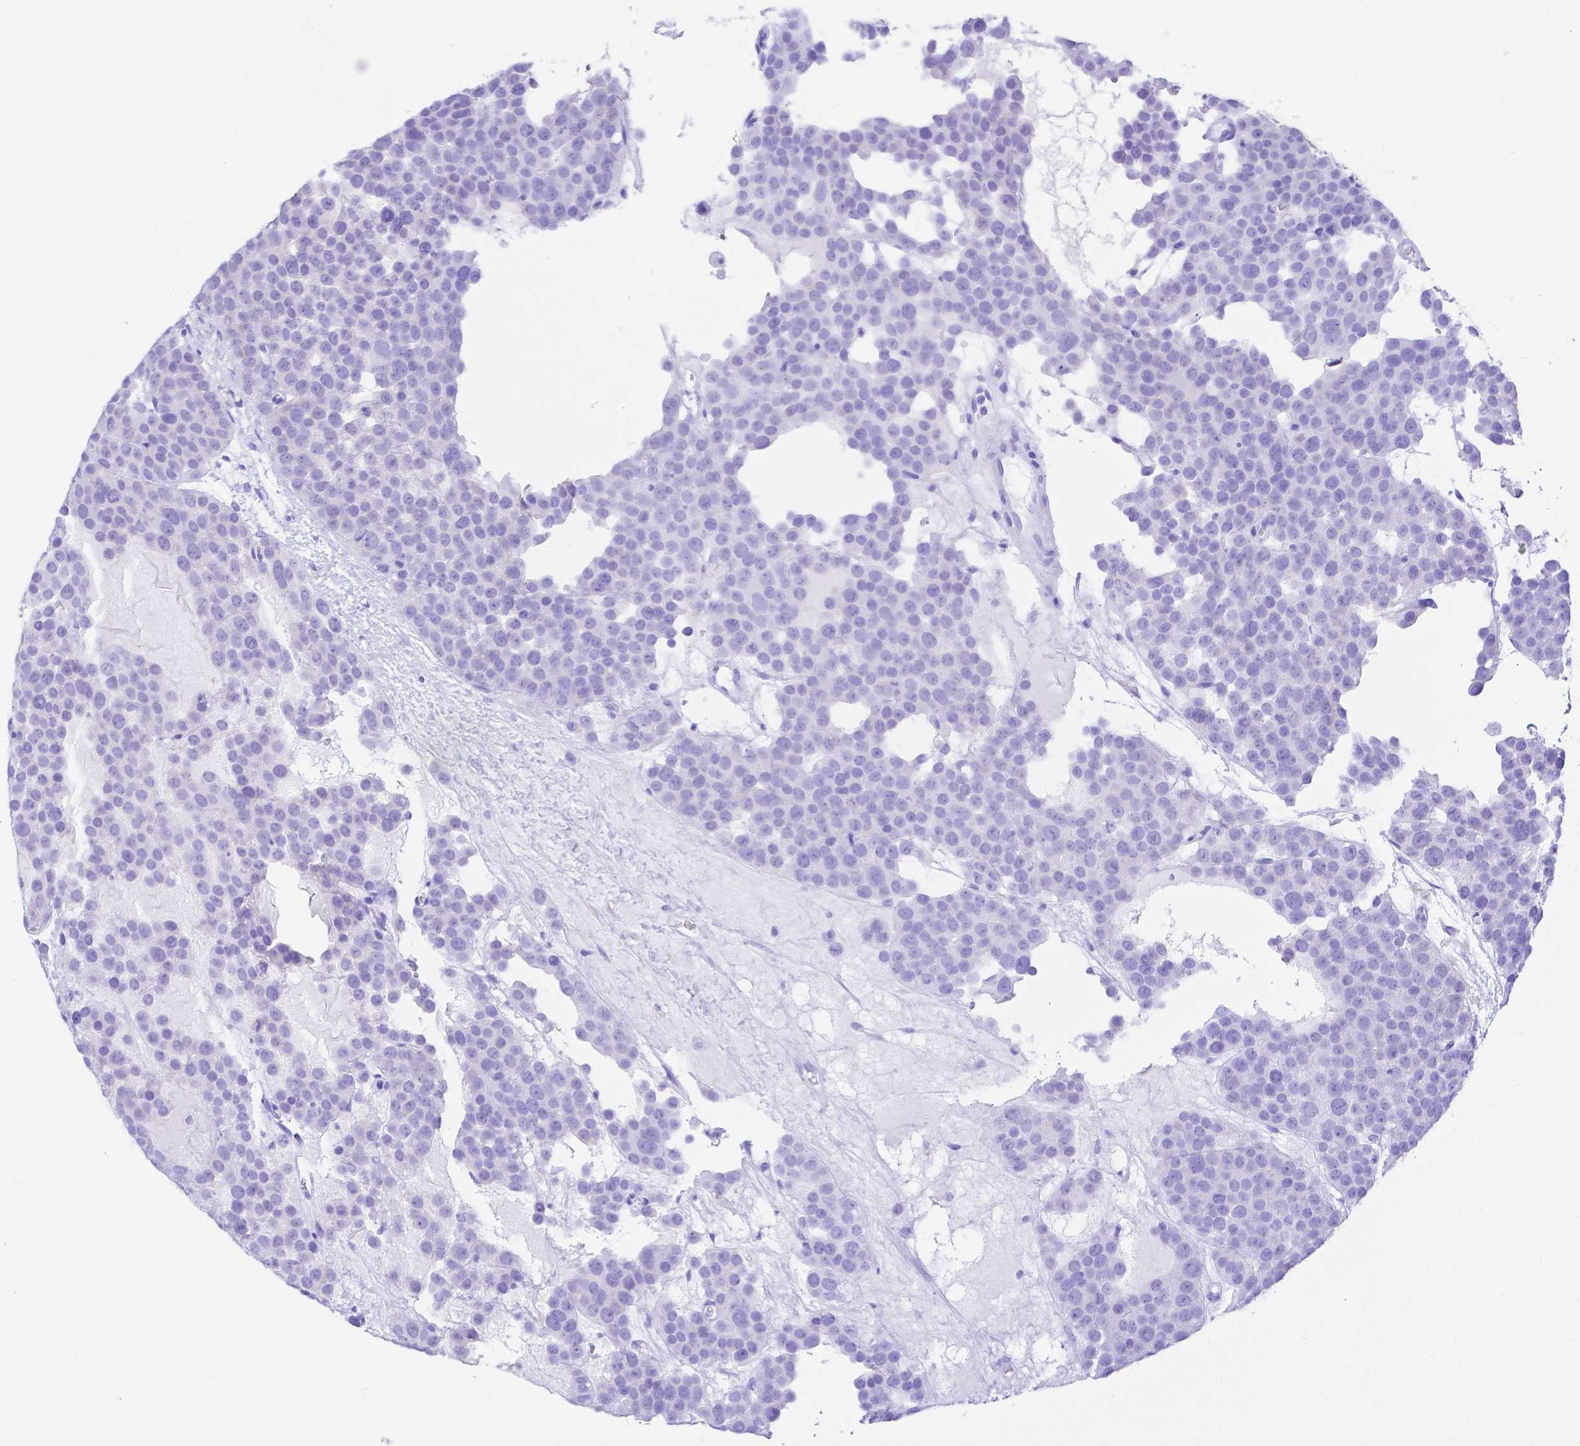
{"staining": {"intensity": "negative", "quantity": "none", "location": "none"}, "tissue": "testis cancer", "cell_type": "Tumor cells", "image_type": "cancer", "snomed": [{"axis": "morphology", "description": "Seminoma, NOS"}, {"axis": "topography", "description": "Testis"}], "caption": "Tumor cells are negative for protein expression in human testis cancer (seminoma).", "gene": "SMR3A", "patient": {"sex": "male", "age": 71}}